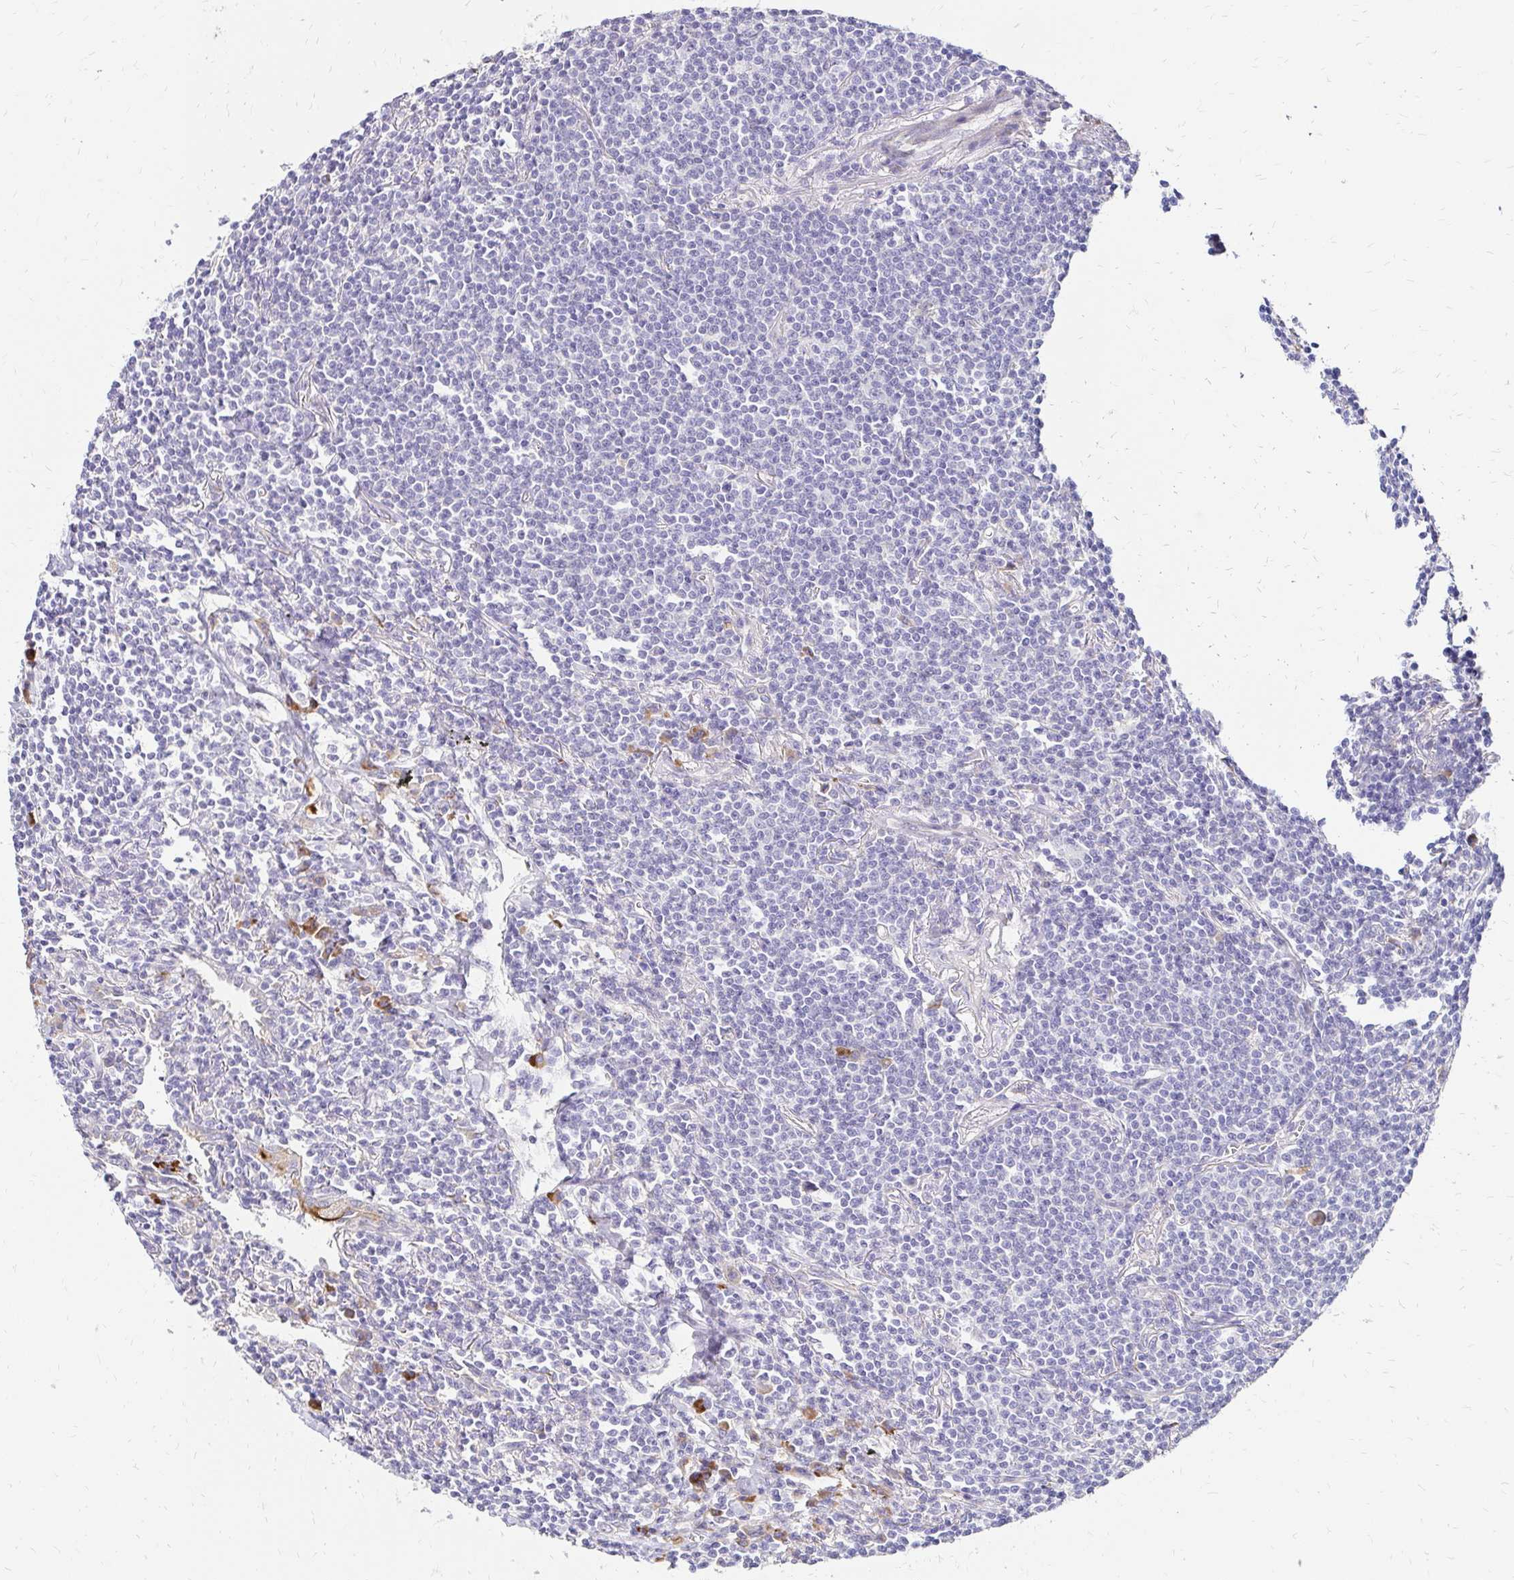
{"staining": {"intensity": "negative", "quantity": "none", "location": "none"}, "tissue": "lymphoma", "cell_type": "Tumor cells", "image_type": "cancer", "snomed": [{"axis": "morphology", "description": "Malignant lymphoma, non-Hodgkin's type, Low grade"}, {"axis": "topography", "description": "Lung"}], "caption": "An immunohistochemistry micrograph of lymphoma is shown. There is no staining in tumor cells of lymphoma. (Stains: DAB immunohistochemistry (IHC) with hematoxylin counter stain, Microscopy: brightfield microscopy at high magnification).", "gene": "PRIMA1", "patient": {"sex": "female", "age": 71}}